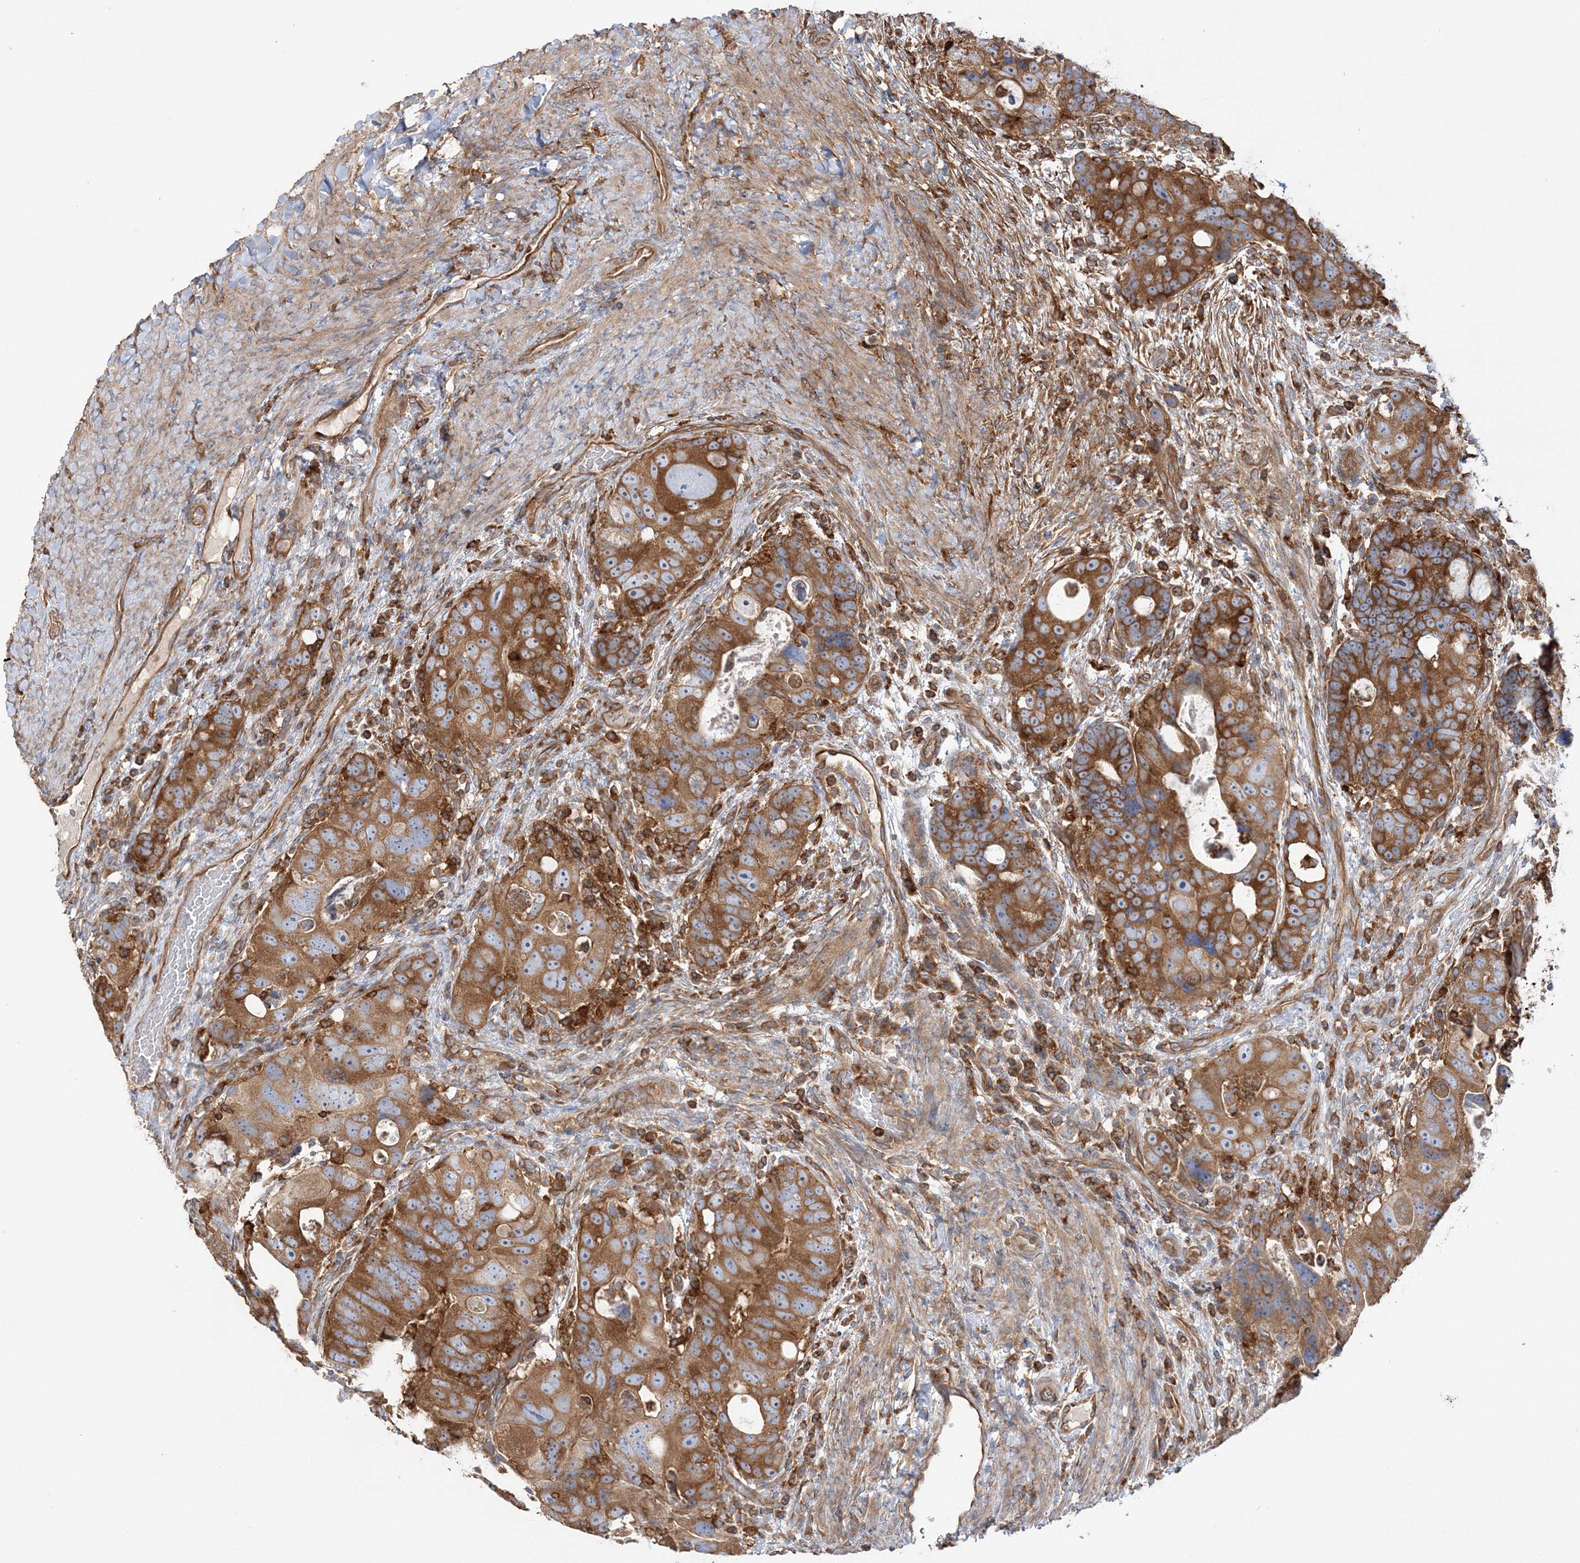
{"staining": {"intensity": "strong", "quantity": ">75%", "location": "cytoplasmic/membranous"}, "tissue": "colorectal cancer", "cell_type": "Tumor cells", "image_type": "cancer", "snomed": [{"axis": "morphology", "description": "Adenocarcinoma, NOS"}, {"axis": "topography", "description": "Rectum"}], "caption": "Immunohistochemical staining of colorectal cancer displays high levels of strong cytoplasmic/membranous staining in about >75% of tumor cells.", "gene": "TBC1D5", "patient": {"sex": "male", "age": 59}}